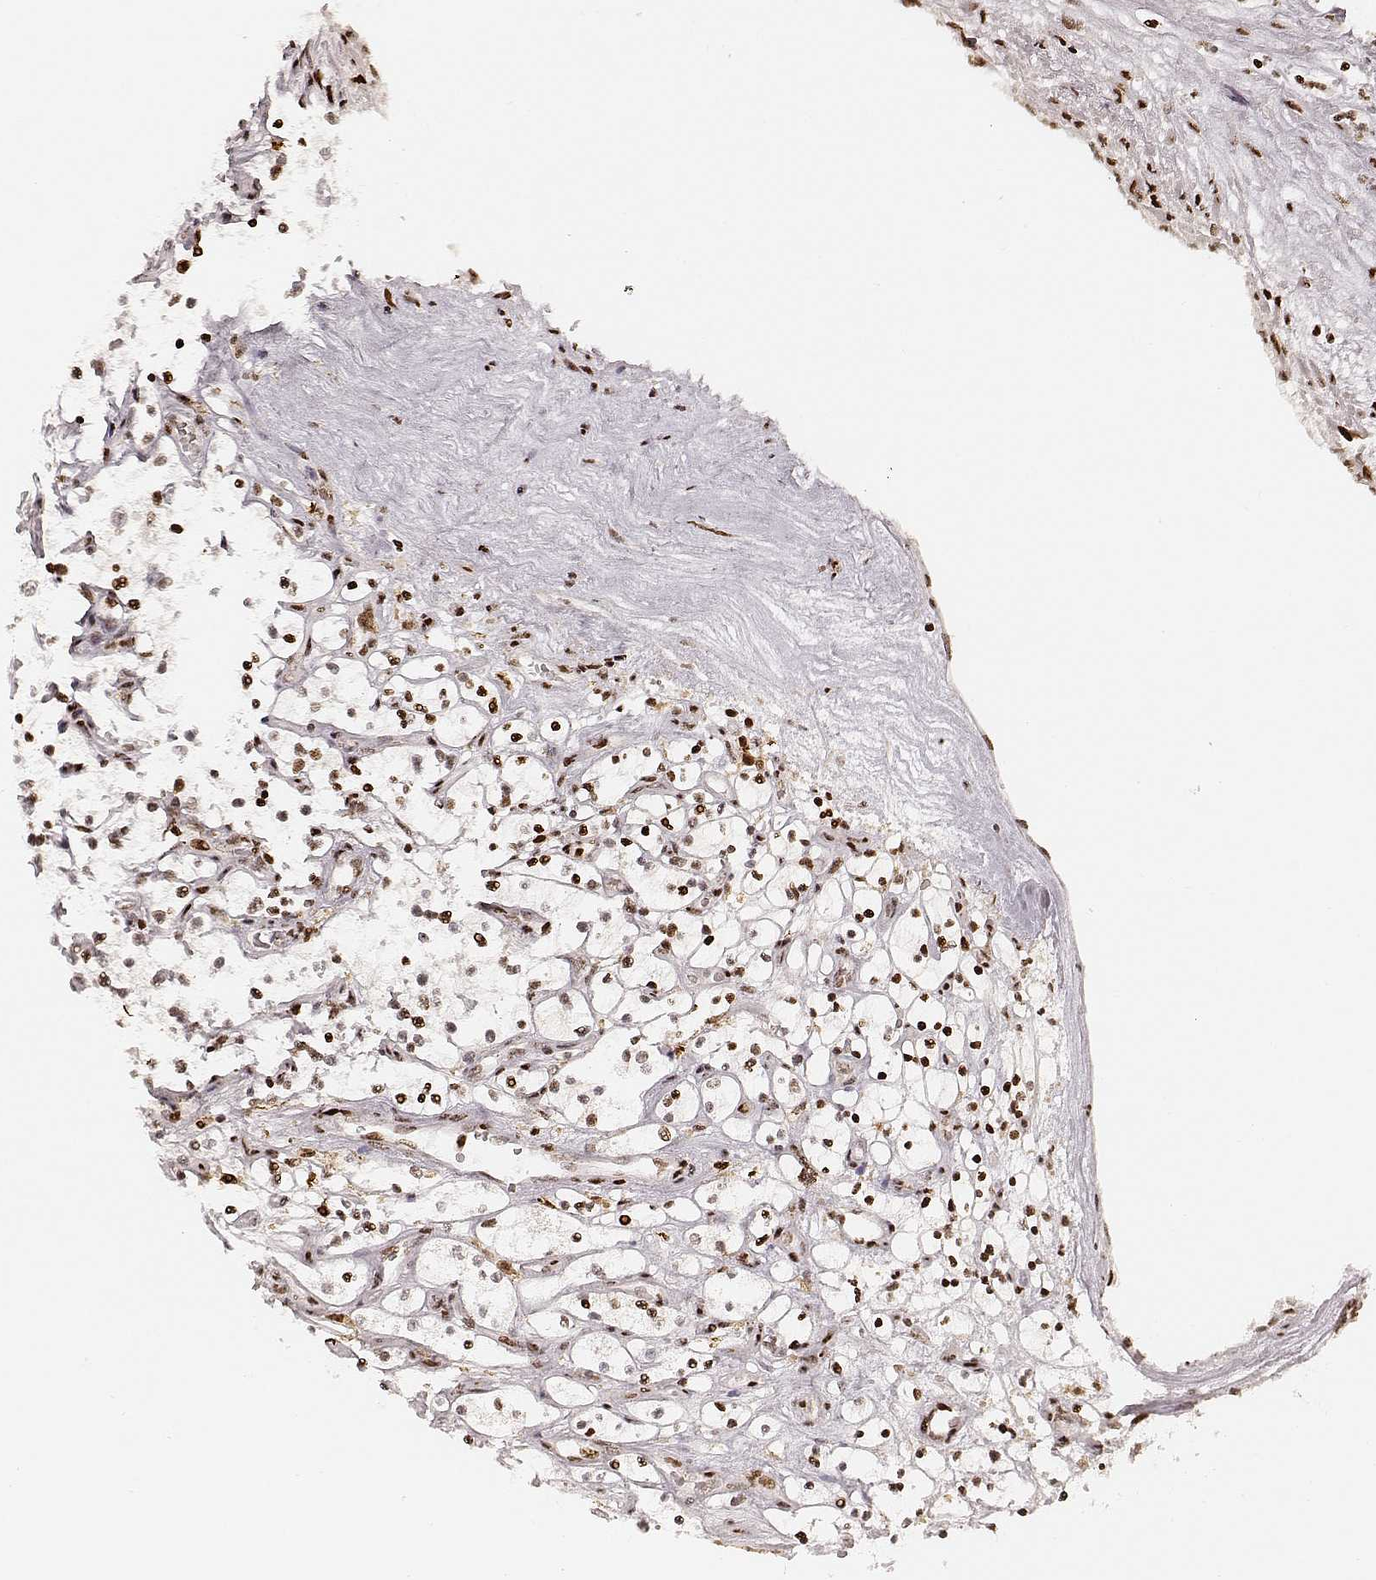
{"staining": {"intensity": "strong", "quantity": ">75%", "location": "nuclear"}, "tissue": "renal cancer", "cell_type": "Tumor cells", "image_type": "cancer", "snomed": [{"axis": "morphology", "description": "Adenocarcinoma, NOS"}, {"axis": "topography", "description": "Kidney"}], "caption": "Immunohistochemical staining of human renal adenocarcinoma shows high levels of strong nuclear protein positivity in about >75% of tumor cells.", "gene": "HNRNPC", "patient": {"sex": "female", "age": 69}}